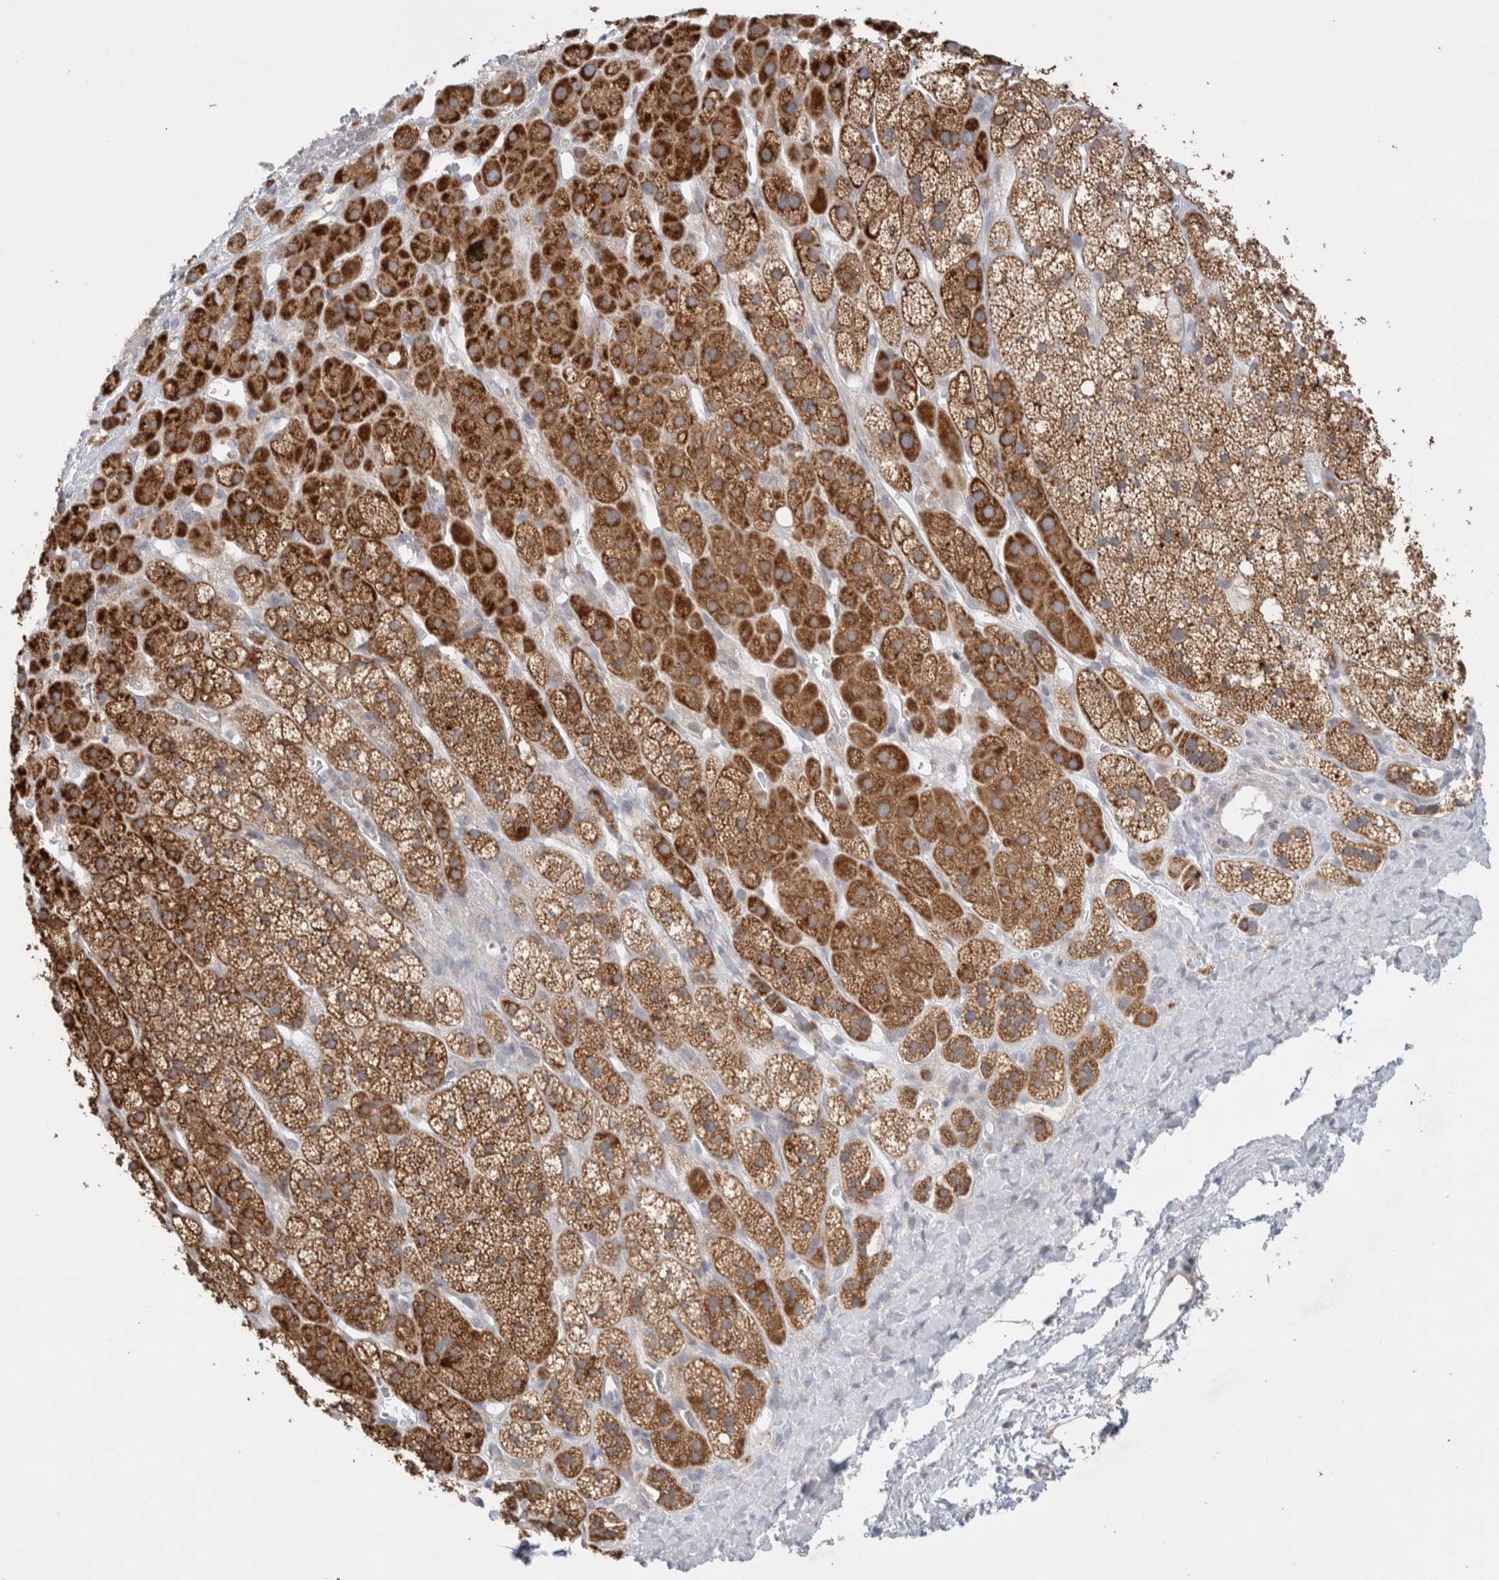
{"staining": {"intensity": "strong", "quantity": ">75%", "location": "cytoplasmic/membranous"}, "tissue": "adrenal gland", "cell_type": "Glandular cells", "image_type": "normal", "snomed": [{"axis": "morphology", "description": "Normal tissue, NOS"}, {"axis": "topography", "description": "Adrenal gland"}], "caption": "A high amount of strong cytoplasmic/membranous staining is present in about >75% of glandular cells in normal adrenal gland.", "gene": "NDOR1", "patient": {"sex": "male", "age": 56}}